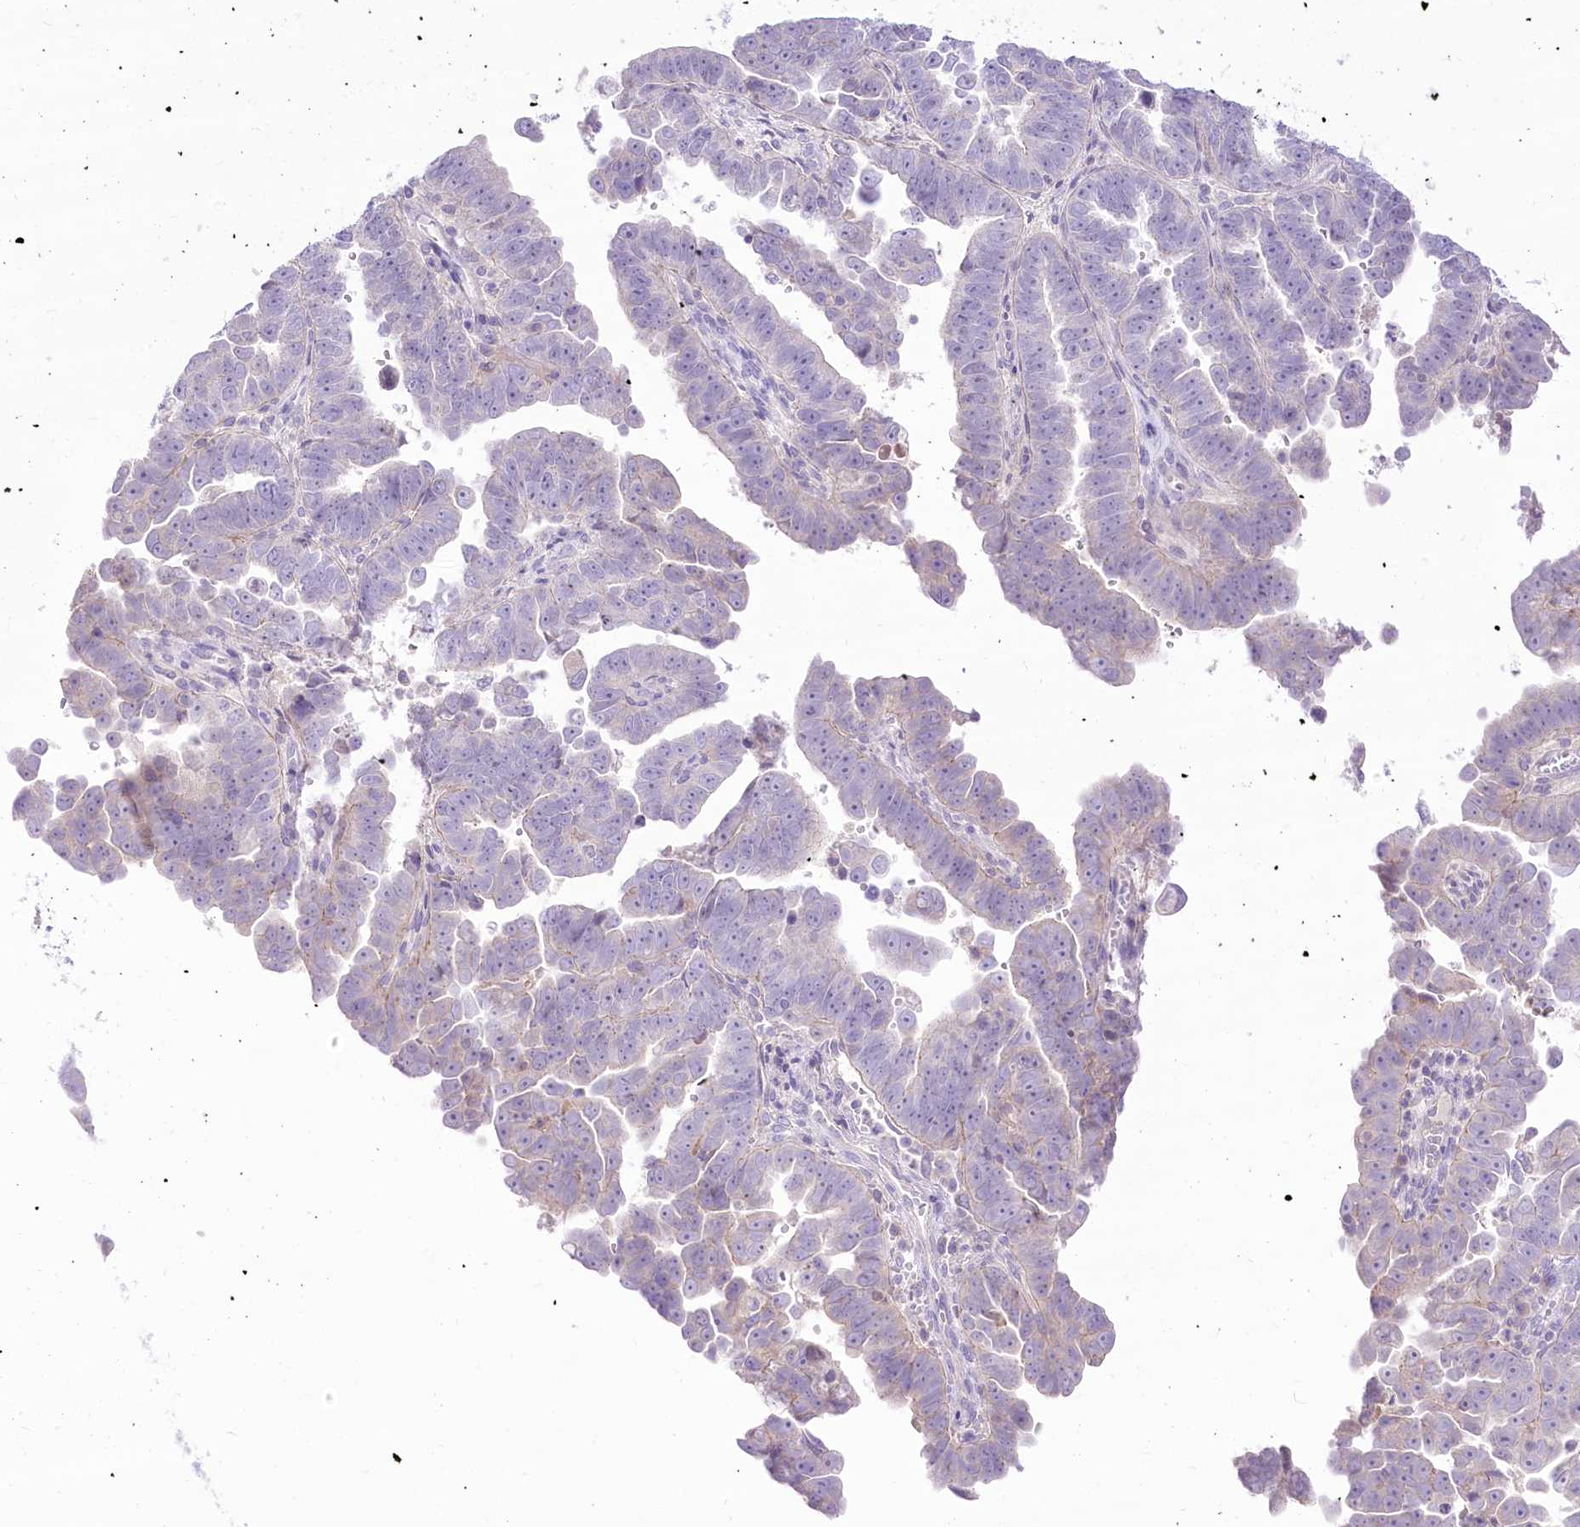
{"staining": {"intensity": "negative", "quantity": "none", "location": "none"}, "tissue": "endometrial cancer", "cell_type": "Tumor cells", "image_type": "cancer", "snomed": [{"axis": "morphology", "description": "Adenocarcinoma, NOS"}, {"axis": "topography", "description": "Endometrium"}], "caption": "High power microscopy micrograph of an immunohistochemistry (IHC) photomicrograph of adenocarcinoma (endometrial), revealing no significant positivity in tumor cells. (Immunohistochemistry, brightfield microscopy, high magnification).", "gene": "HELT", "patient": {"sex": "female", "age": 75}}